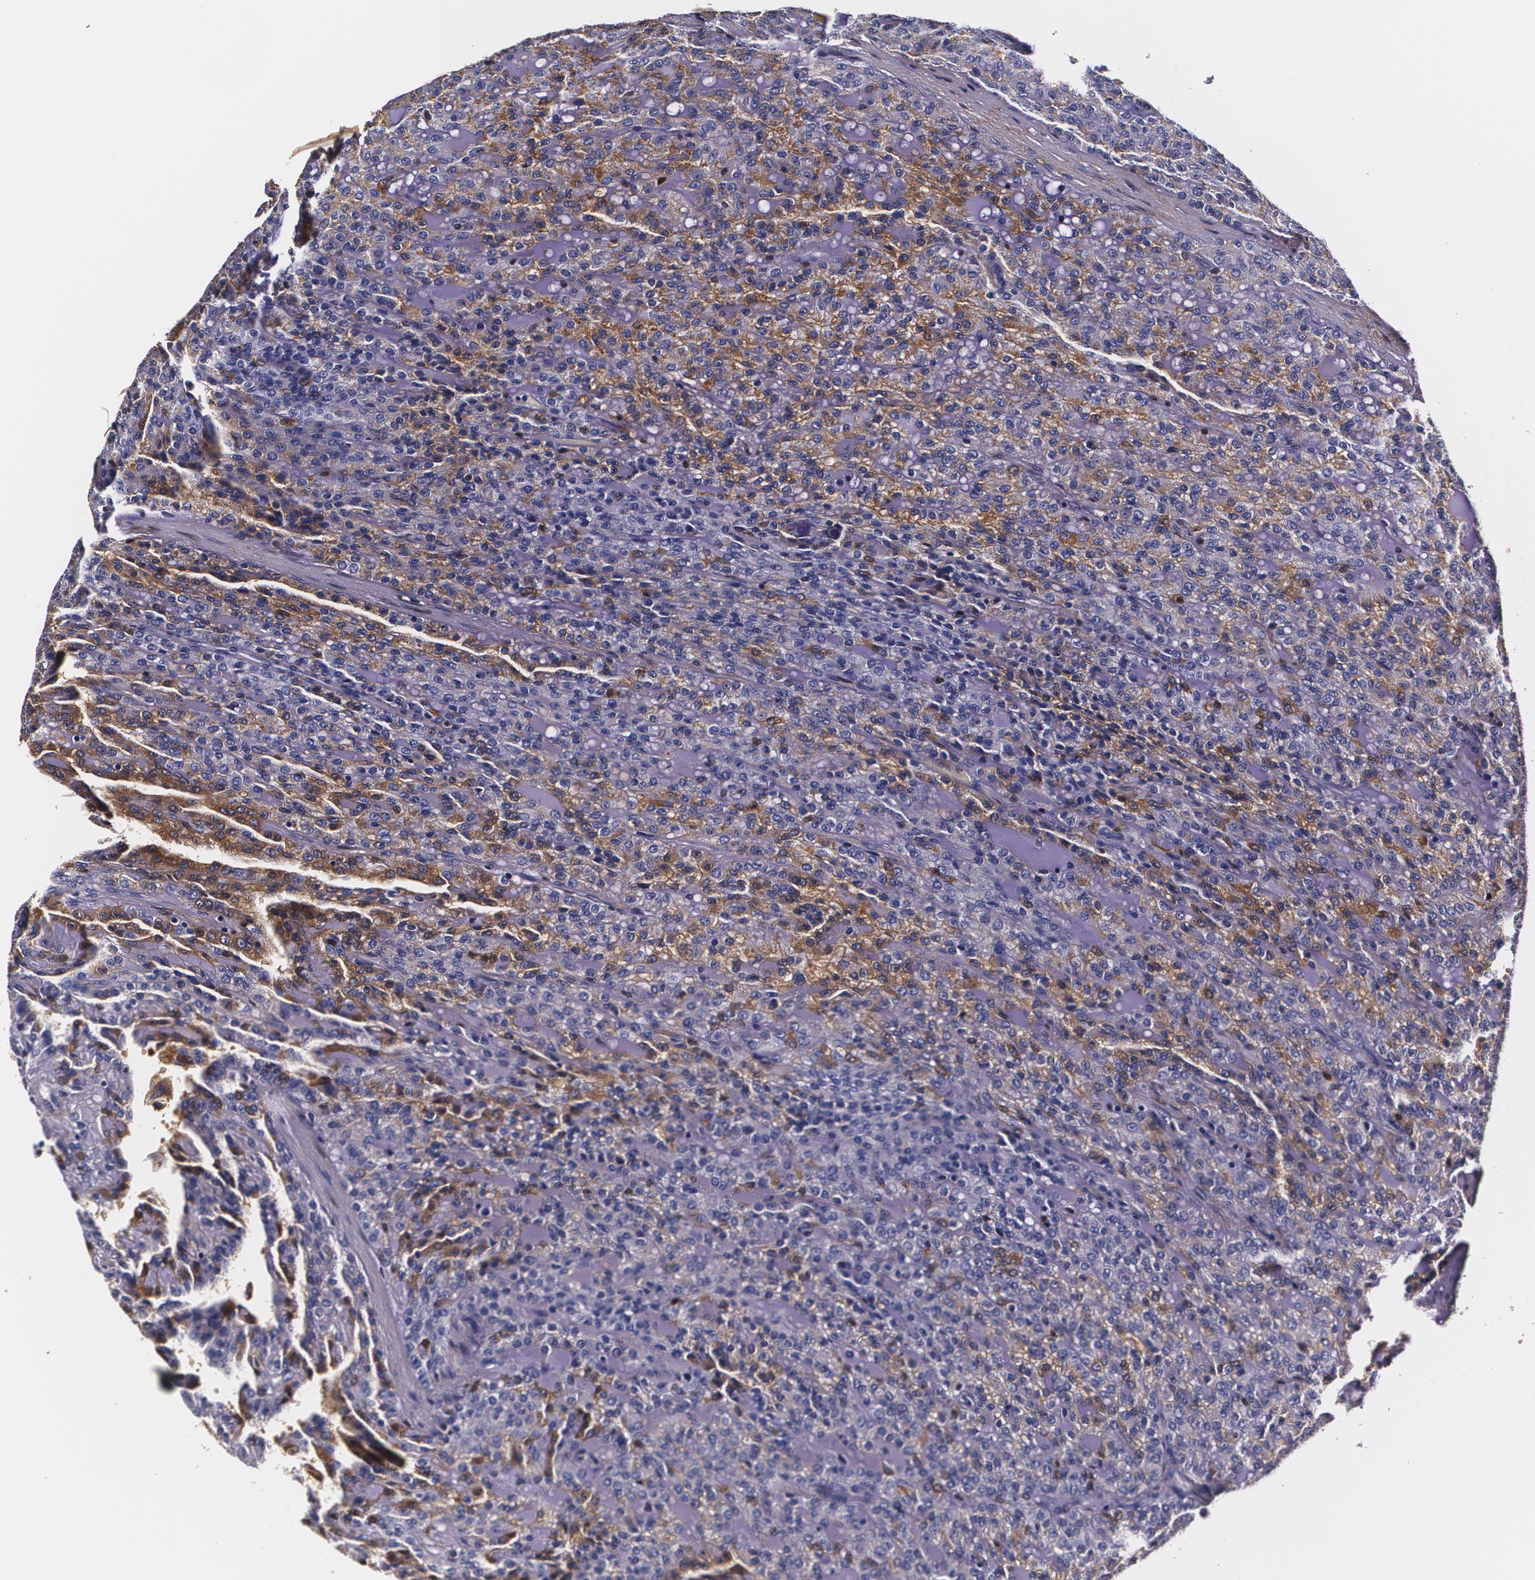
{"staining": {"intensity": "negative", "quantity": "none", "location": "none"}, "tissue": "renal cancer", "cell_type": "Tumor cells", "image_type": "cancer", "snomed": [{"axis": "morphology", "description": "Adenocarcinoma, NOS"}, {"axis": "topography", "description": "Kidney"}], "caption": "The photomicrograph reveals no staining of tumor cells in adenocarcinoma (renal). (Immunohistochemistry, brightfield microscopy, high magnification).", "gene": "TTR", "patient": {"sex": "male", "age": 63}}